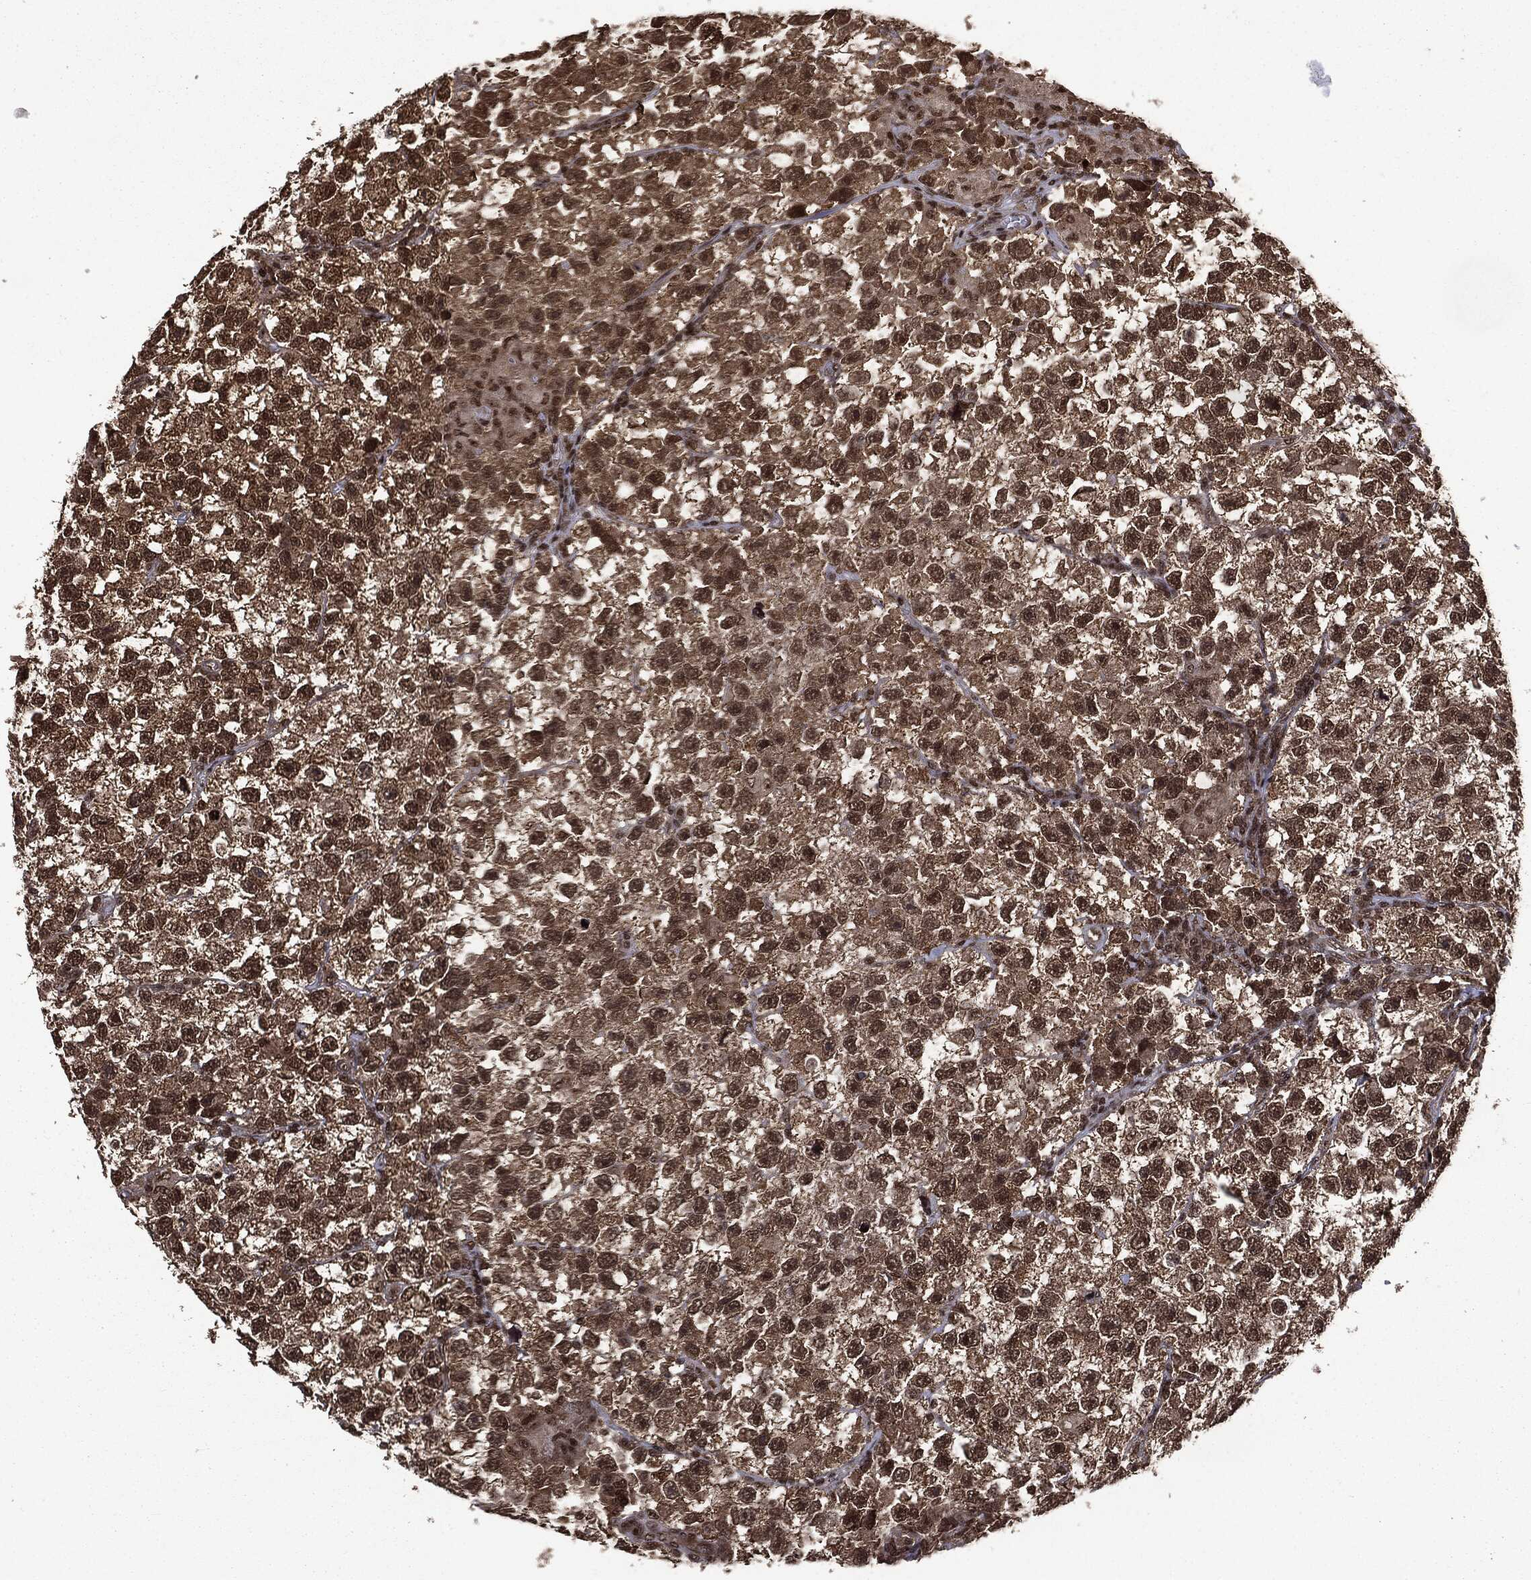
{"staining": {"intensity": "moderate", "quantity": "25%-75%", "location": "nuclear"}, "tissue": "testis cancer", "cell_type": "Tumor cells", "image_type": "cancer", "snomed": [{"axis": "morphology", "description": "Seminoma, NOS"}, {"axis": "topography", "description": "Testis"}], "caption": "Immunohistochemistry image of neoplastic tissue: human seminoma (testis) stained using immunohistochemistry exhibits medium levels of moderate protein expression localized specifically in the nuclear of tumor cells, appearing as a nuclear brown color.", "gene": "CTDP1", "patient": {"sex": "male", "age": 26}}